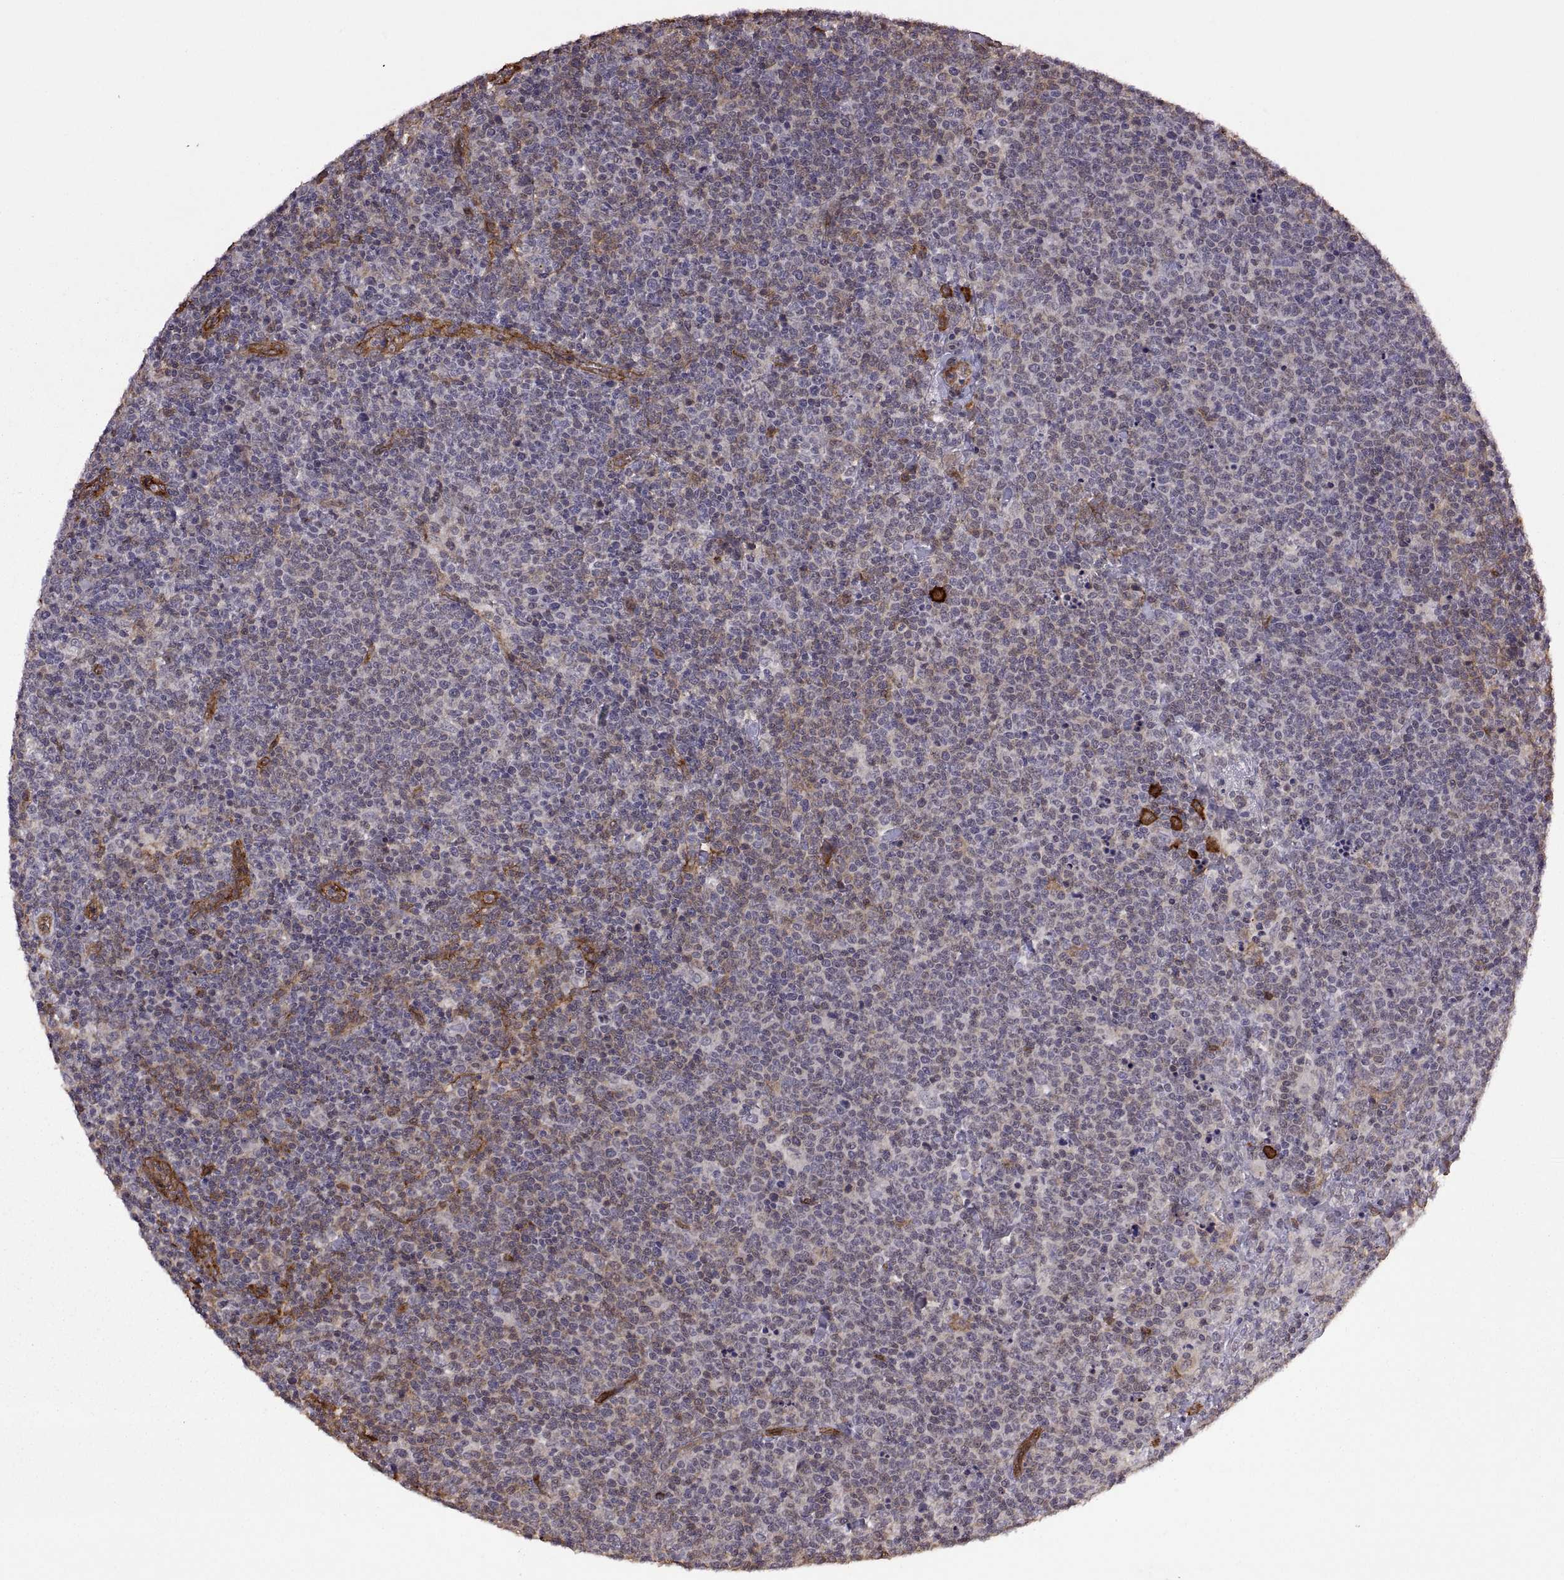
{"staining": {"intensity": "negative", "quantity": "none", "location": "none"}, "tissue": "lymphoma", "cell_type": "Tumor cells", "image_type": "cancer", "snomed": [{"axis": "morphology", "description": "Malignant lymphoma, non-Hodgkin's type, High grade"}, {"axis": "topography", "description": "Lymph node"}], "caption": "The IHC image has no significant staining in tumor cells of lymphoma tissue.", "gene": "S100A10", "patient": {"sex": "male", "age": 61}}